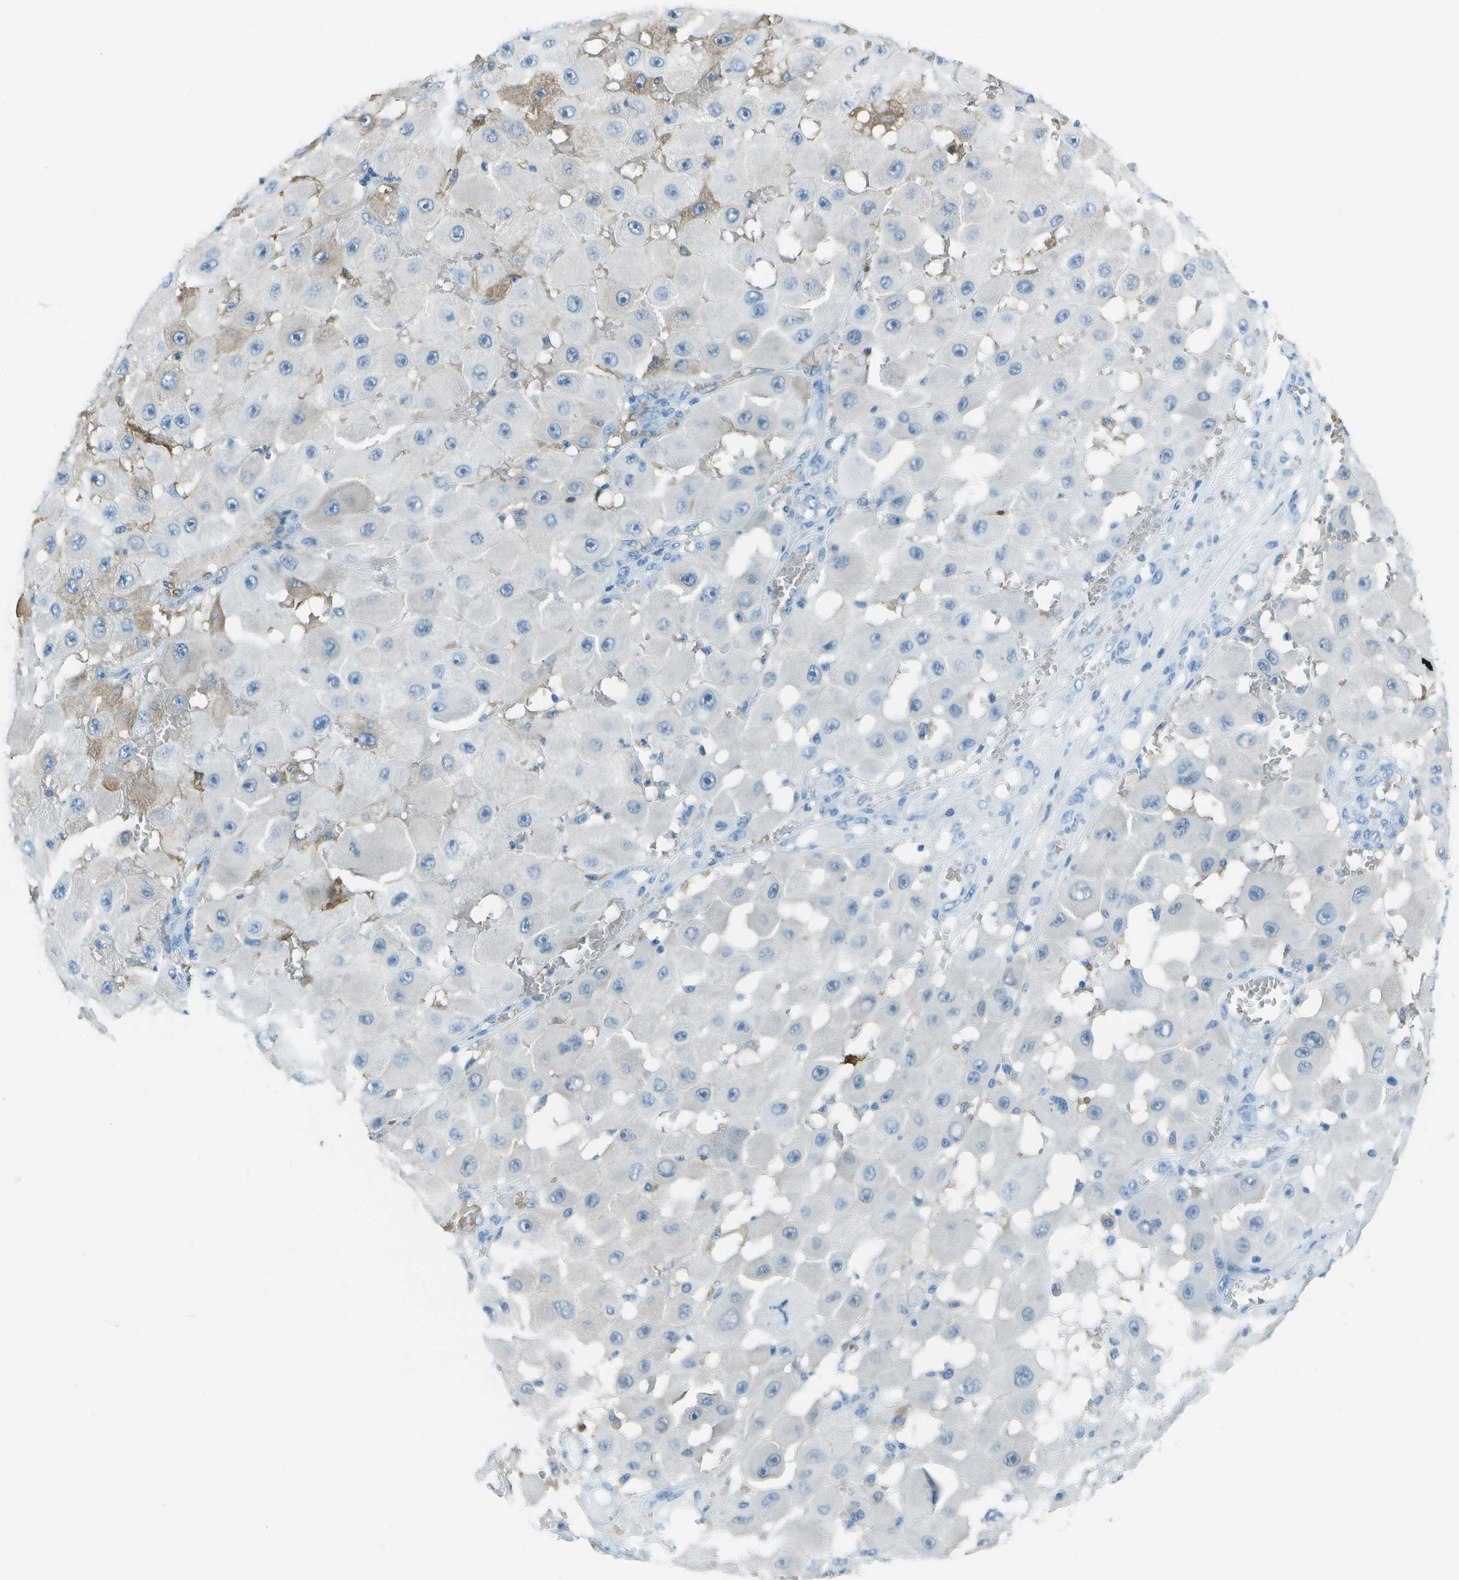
{"staining": {"intensity": "negative", "quantity": "none", "location": "none"}, "tissue": "melanoma", "cell_type": "Tumor cells", "image_type": "cancer", "snomed": [{"axis": "morphology", "description": "Malignant melanoma, NOS"}, {"axis": "topography", "description": "Skin"}], "caption": "Immunohistochemistry photomicrograph of neoplastic tissue: malignant melanoma stained with DAB (3,3'-diaminobenzidine) demonstrates no significant protein staining in tumor cells.", "gene": "ASL", "patient": {"sex": "female", "age": 81}}